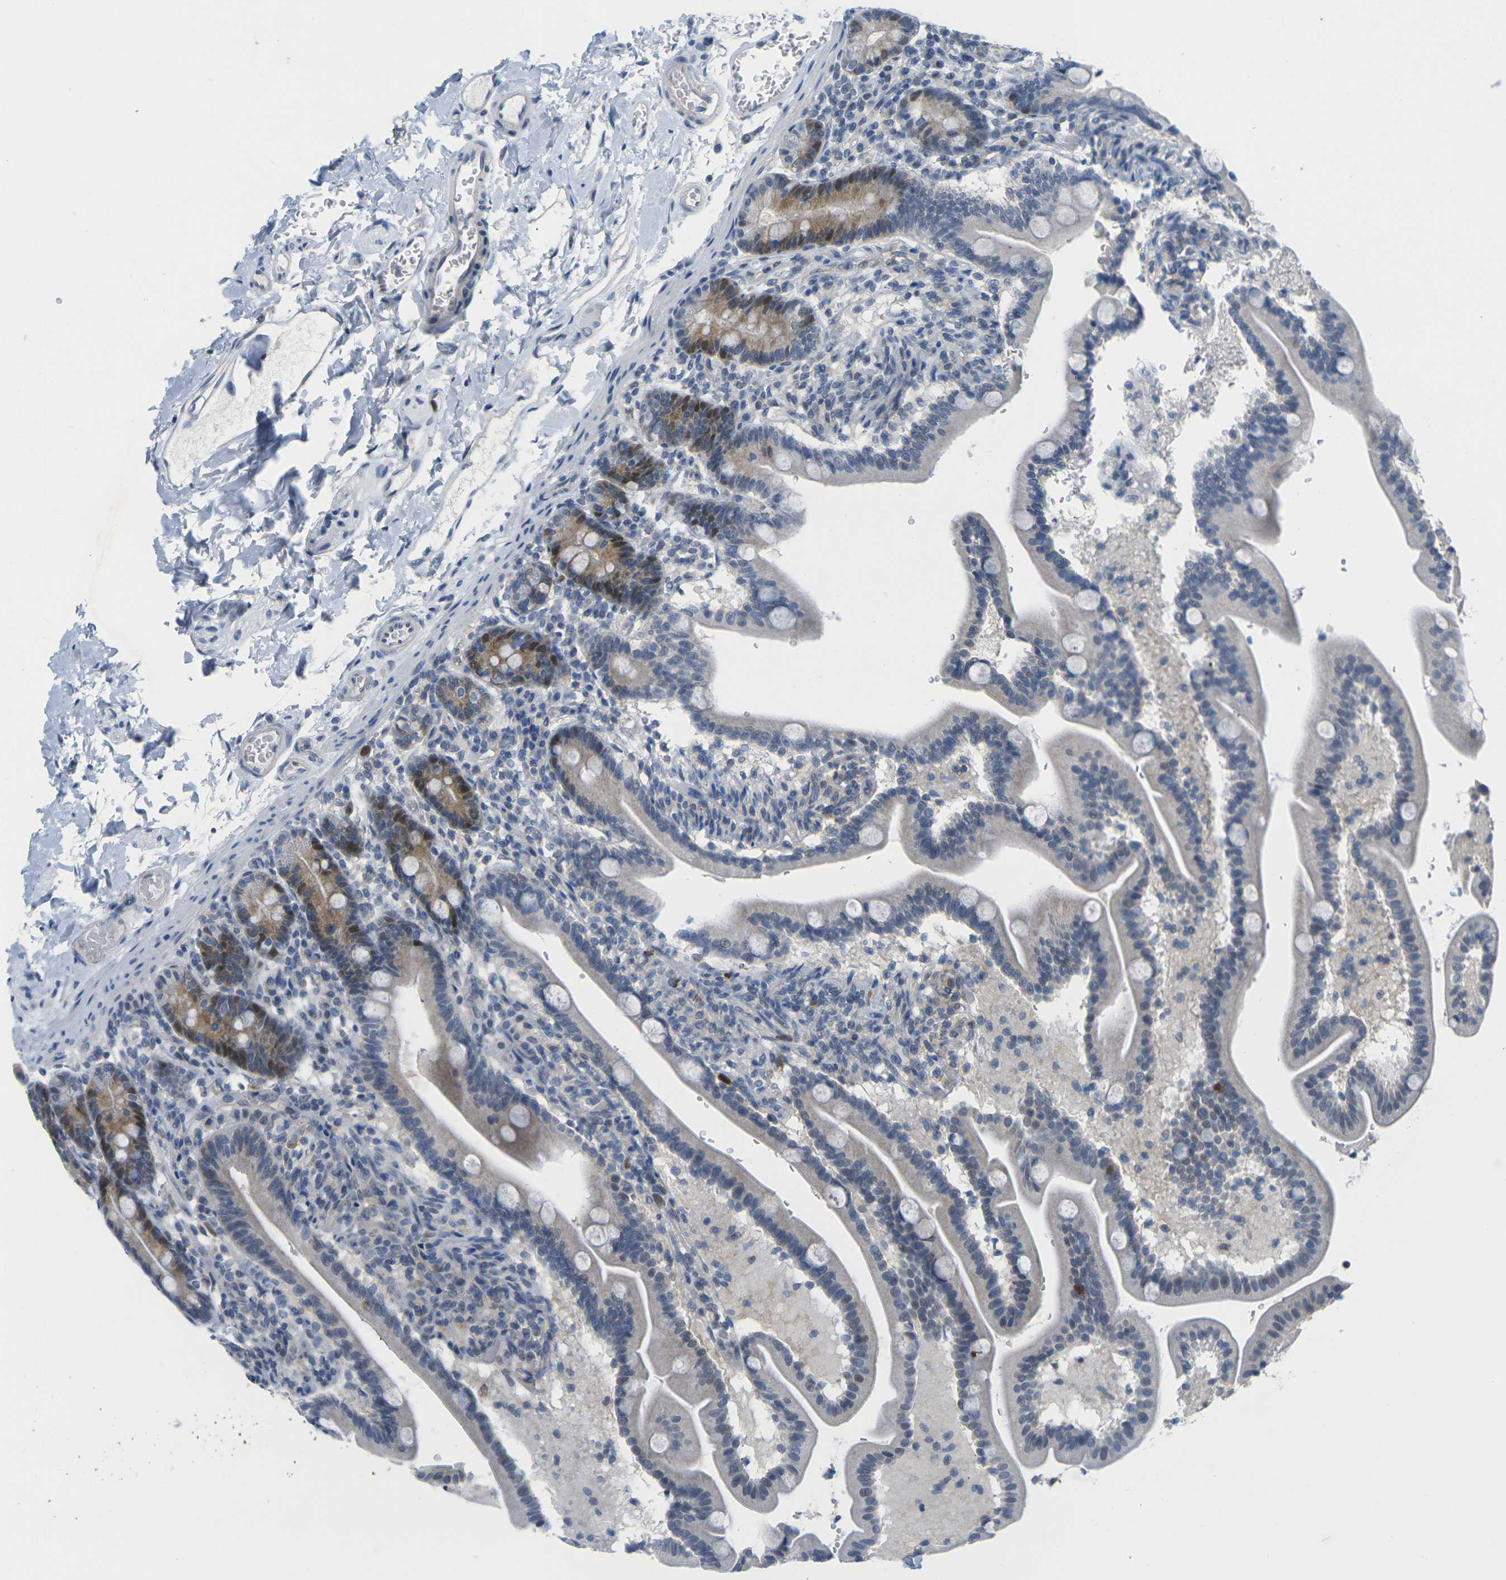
{"staining": {"intensity": "moderate", "quantity": "25%-75%", "location": "cytoplasmic/membranous,nuclear"}, "tissue": "duodenum", "cell_type": "Glandular cells", "image_type": "normal", "snomed": [{"axis": "morphology", "description": "Normal tissue, NOS"}, {"axis": "topography", "description": "Duodenum"}], "caption": "Immunohistochemical staining of benign human duodenum reveals medium levels of moderate cytoplasmic/membranous,nuclear staining in about 25%-75% of glandular cells.", "gene": "CDK2", "patient": {"sex": "male", "age": 54}}